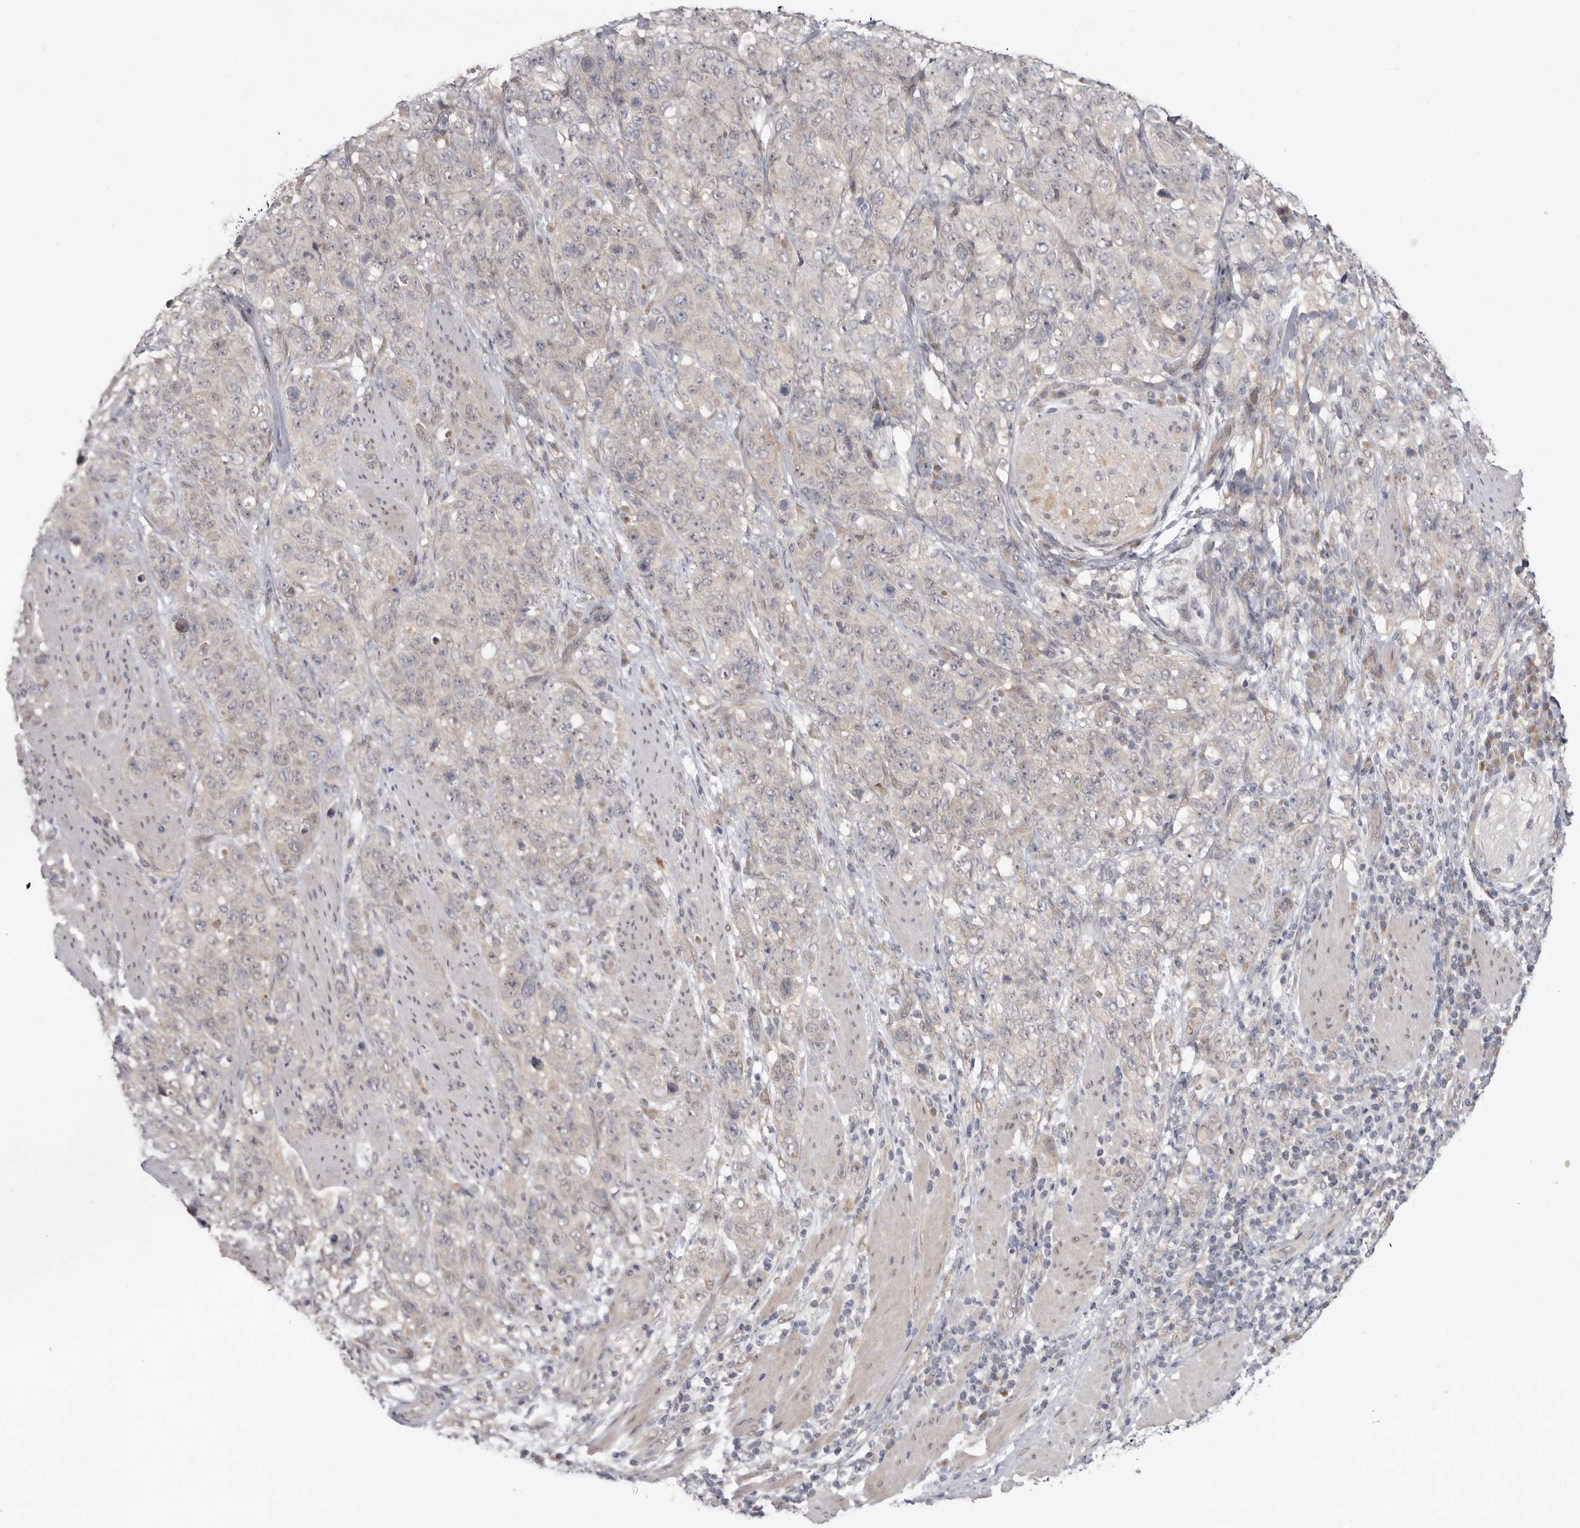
{"staining": {"intensity": "negative", "quantity": "none", "location": "none"}, "tissue": "stomach cancer", "cell_type": "Tumor cells", "image_type": "cancer", "snomed": [{"axis": "morphology", "description": "Adenocarcinoma, NOS"}, {"axis": "topography", "description": "Stomach"}], "caption": "There is no significant positivity in tumor cells of stomach cancer (adenocarcinoma).", "gene": "NSUN4", "patient": {"sex": "male", "age": 48}}